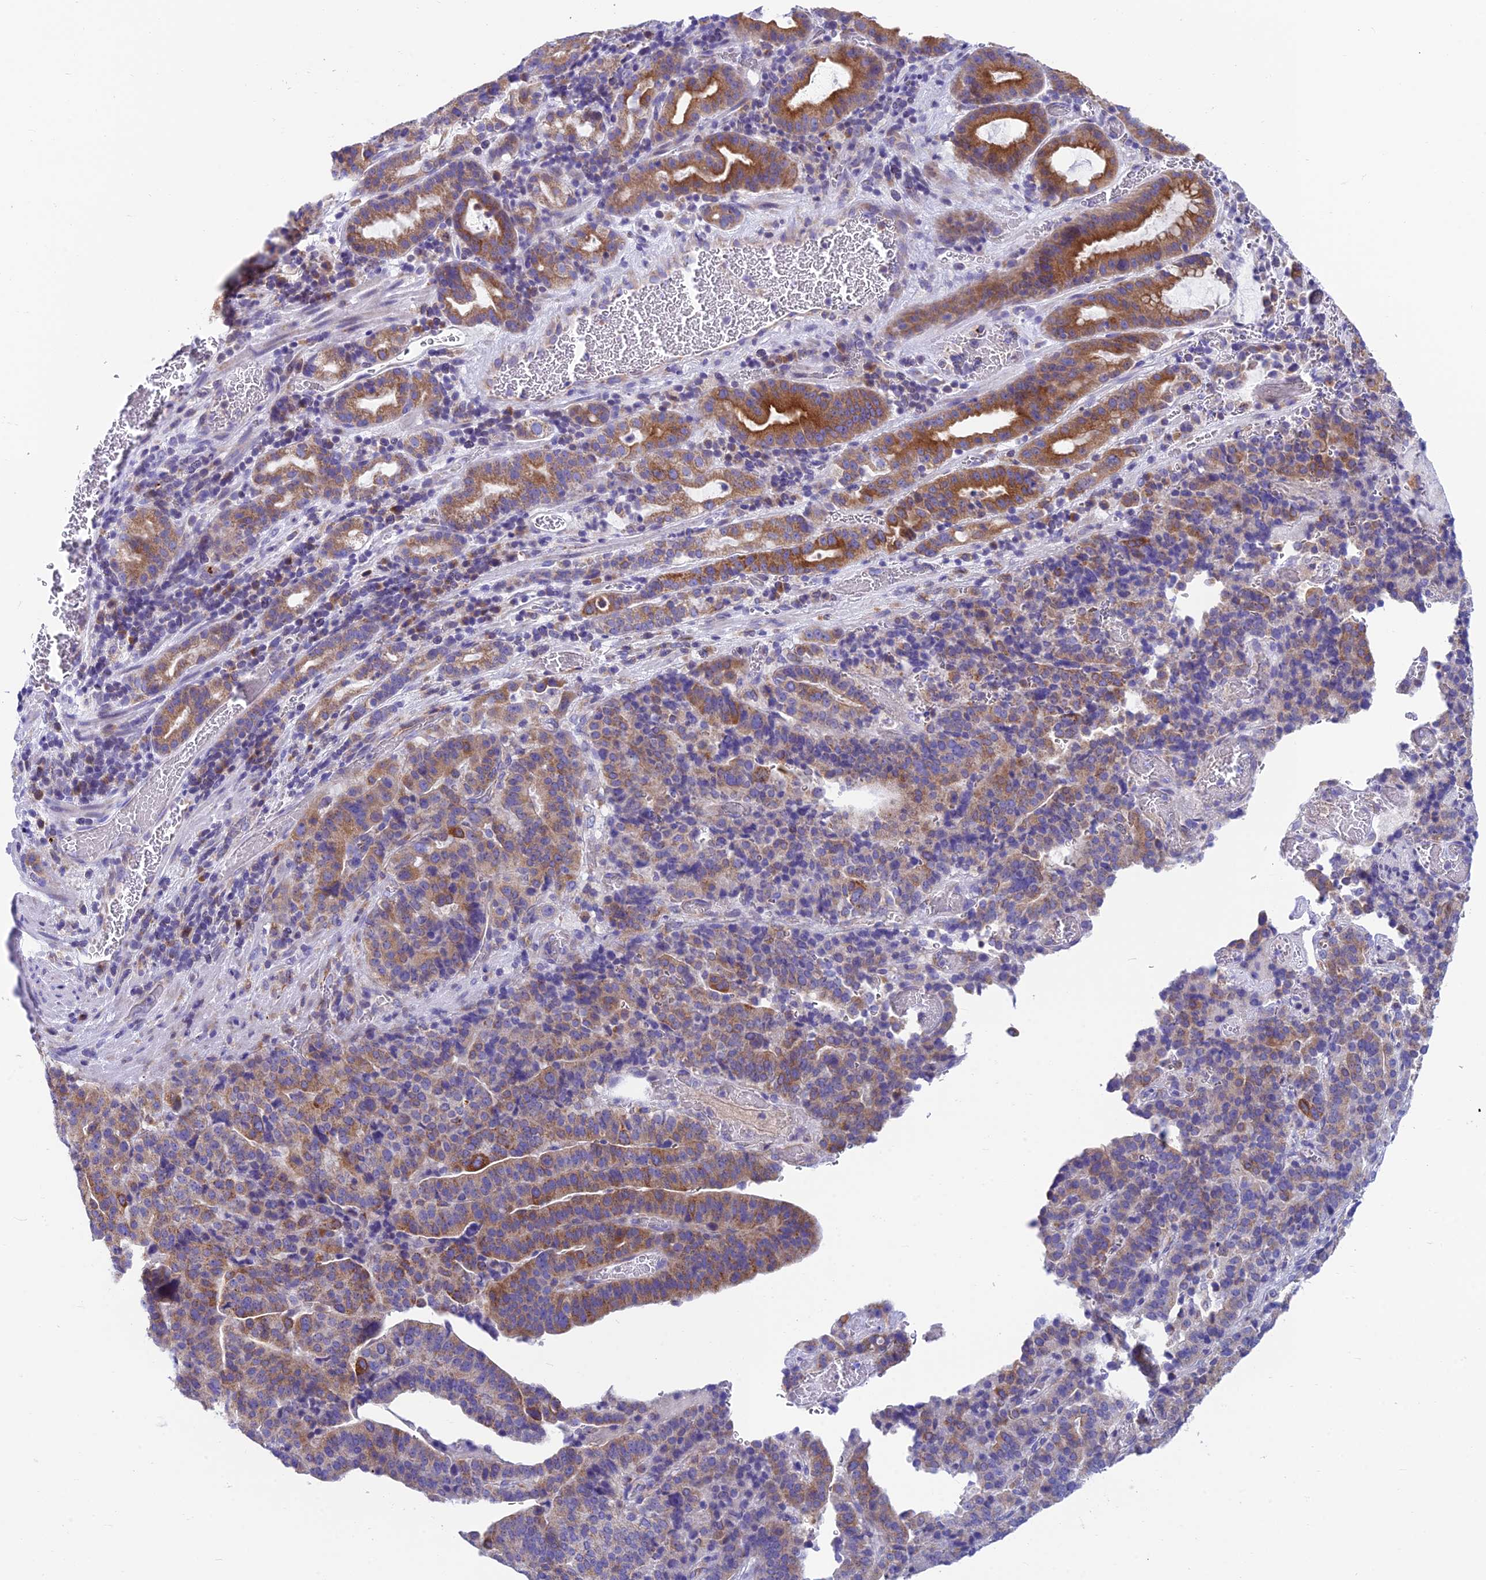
{"staining": {"intensity": "moderate", "quantity": ">75%", "location": "cytoplasmic/membranous"}, "tissue": "stomach cancer", "cell_type": "Tumor cells", "image_type": "cancer", "snomed": [{"axis": "morphology", "description": "Adenocarcinoma, NOS"}, {"axis": "topography", "description": "Stomach"}], "caption": "Protein expression analysis of human stomach cancer (adenocarcinoma) reveals moderate cytoplasmic/membranous positivity in approximately >75% of tumor cells.", "gene": "REEP4", "patient": {"sex": "male", "age": 48}}